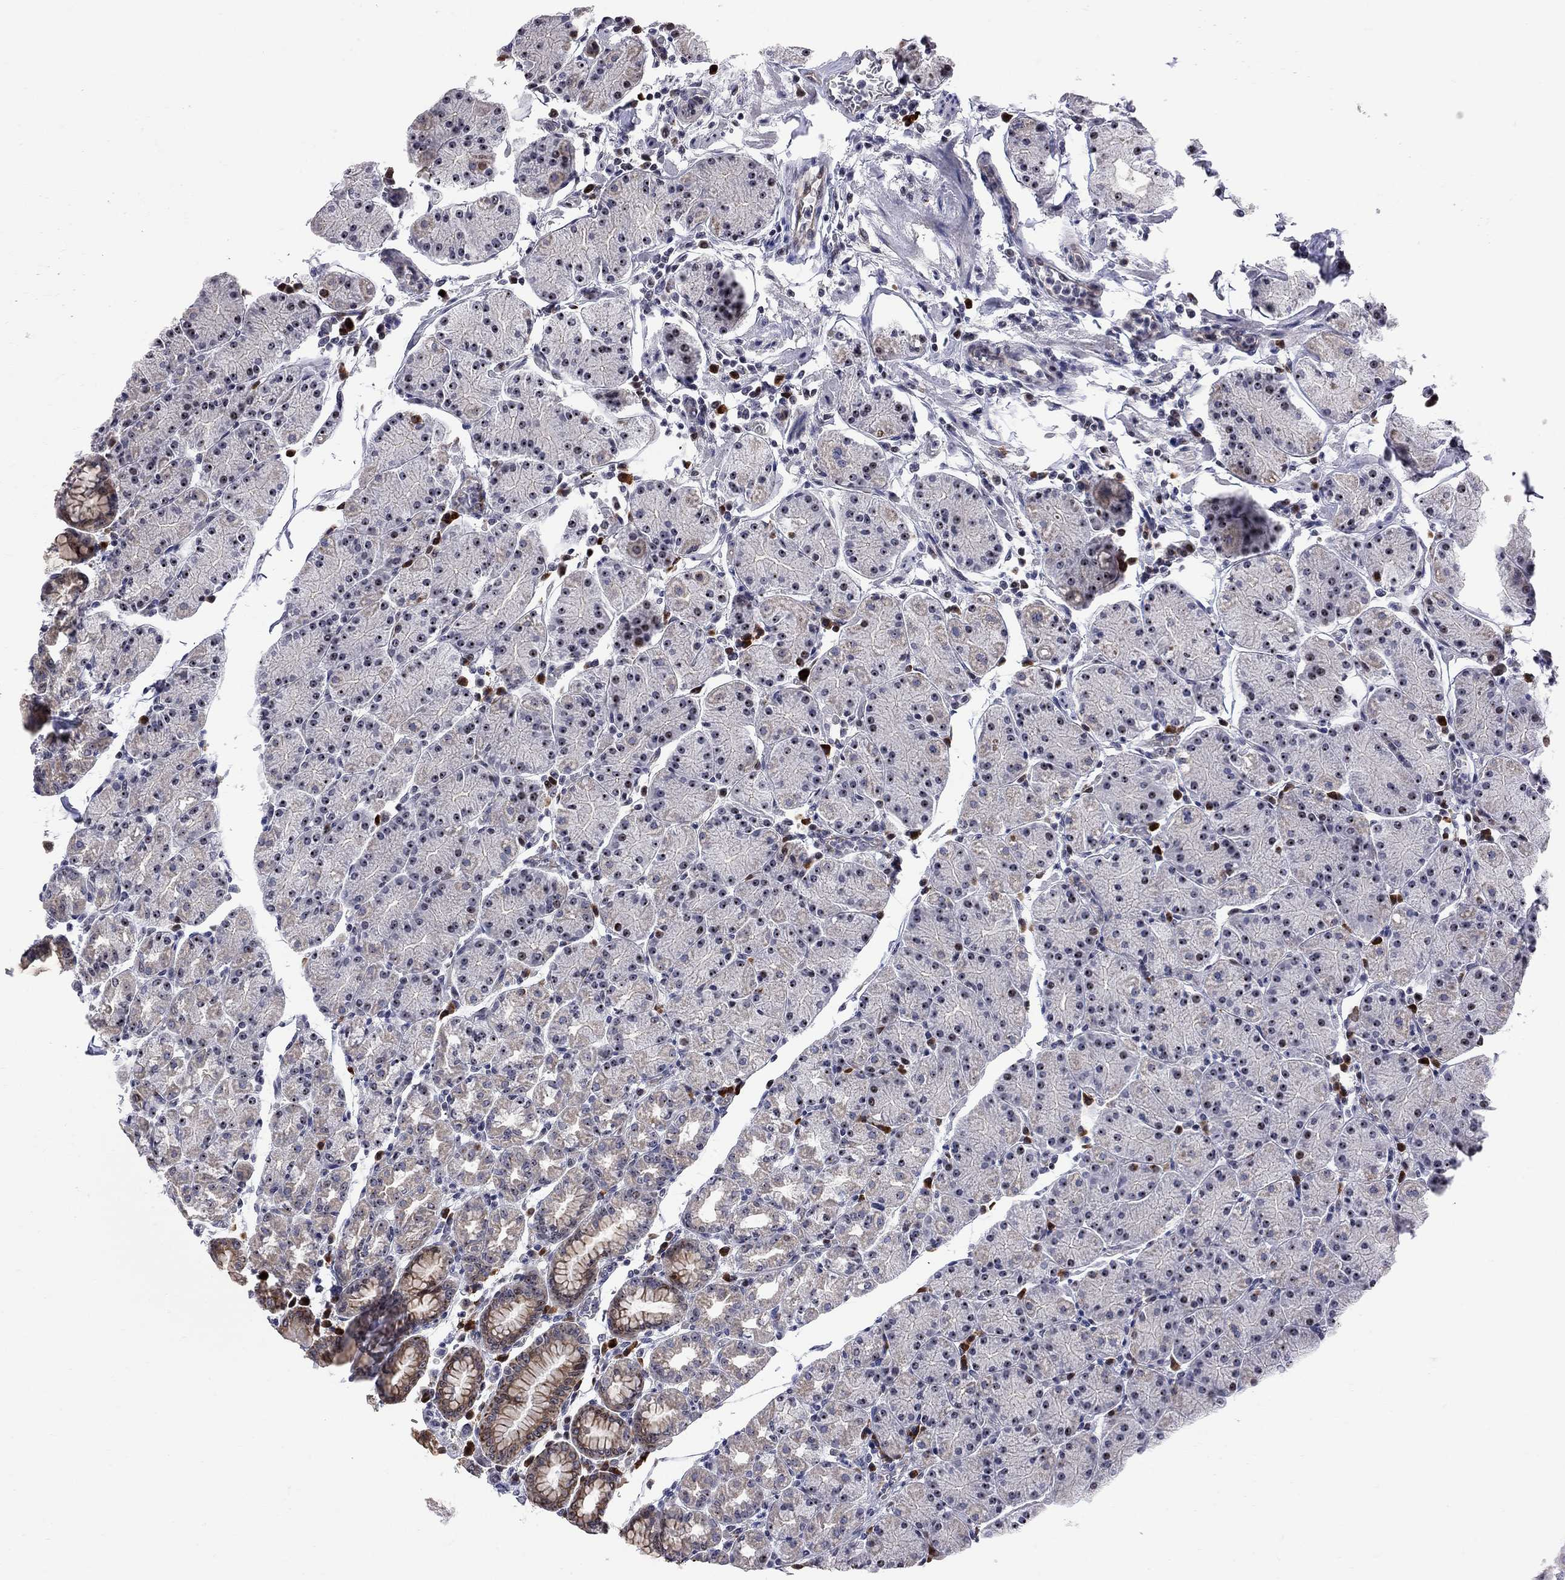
{"staining": {"intensity": "moderate", "quantity": ">75%", "location": "nuclear"}, "tissue": "stomach", "cell_type": "Glandular cells", "image_type": "normal", "snomed": [{"axis": "morphology", "description": "Normal tissue, NOS"}, {"axis": "topography", "description": "Stomach"}], "caption": "Immunohistochemical staining of normal stomach reveals >75% levels of moderate nuclear protein staining in about >75% of glandular cells. (Brightfield microscopy of DAB IHC at high magnification).", "gene": "DHX33", "patient": {"sex": "male", "age": 54}}